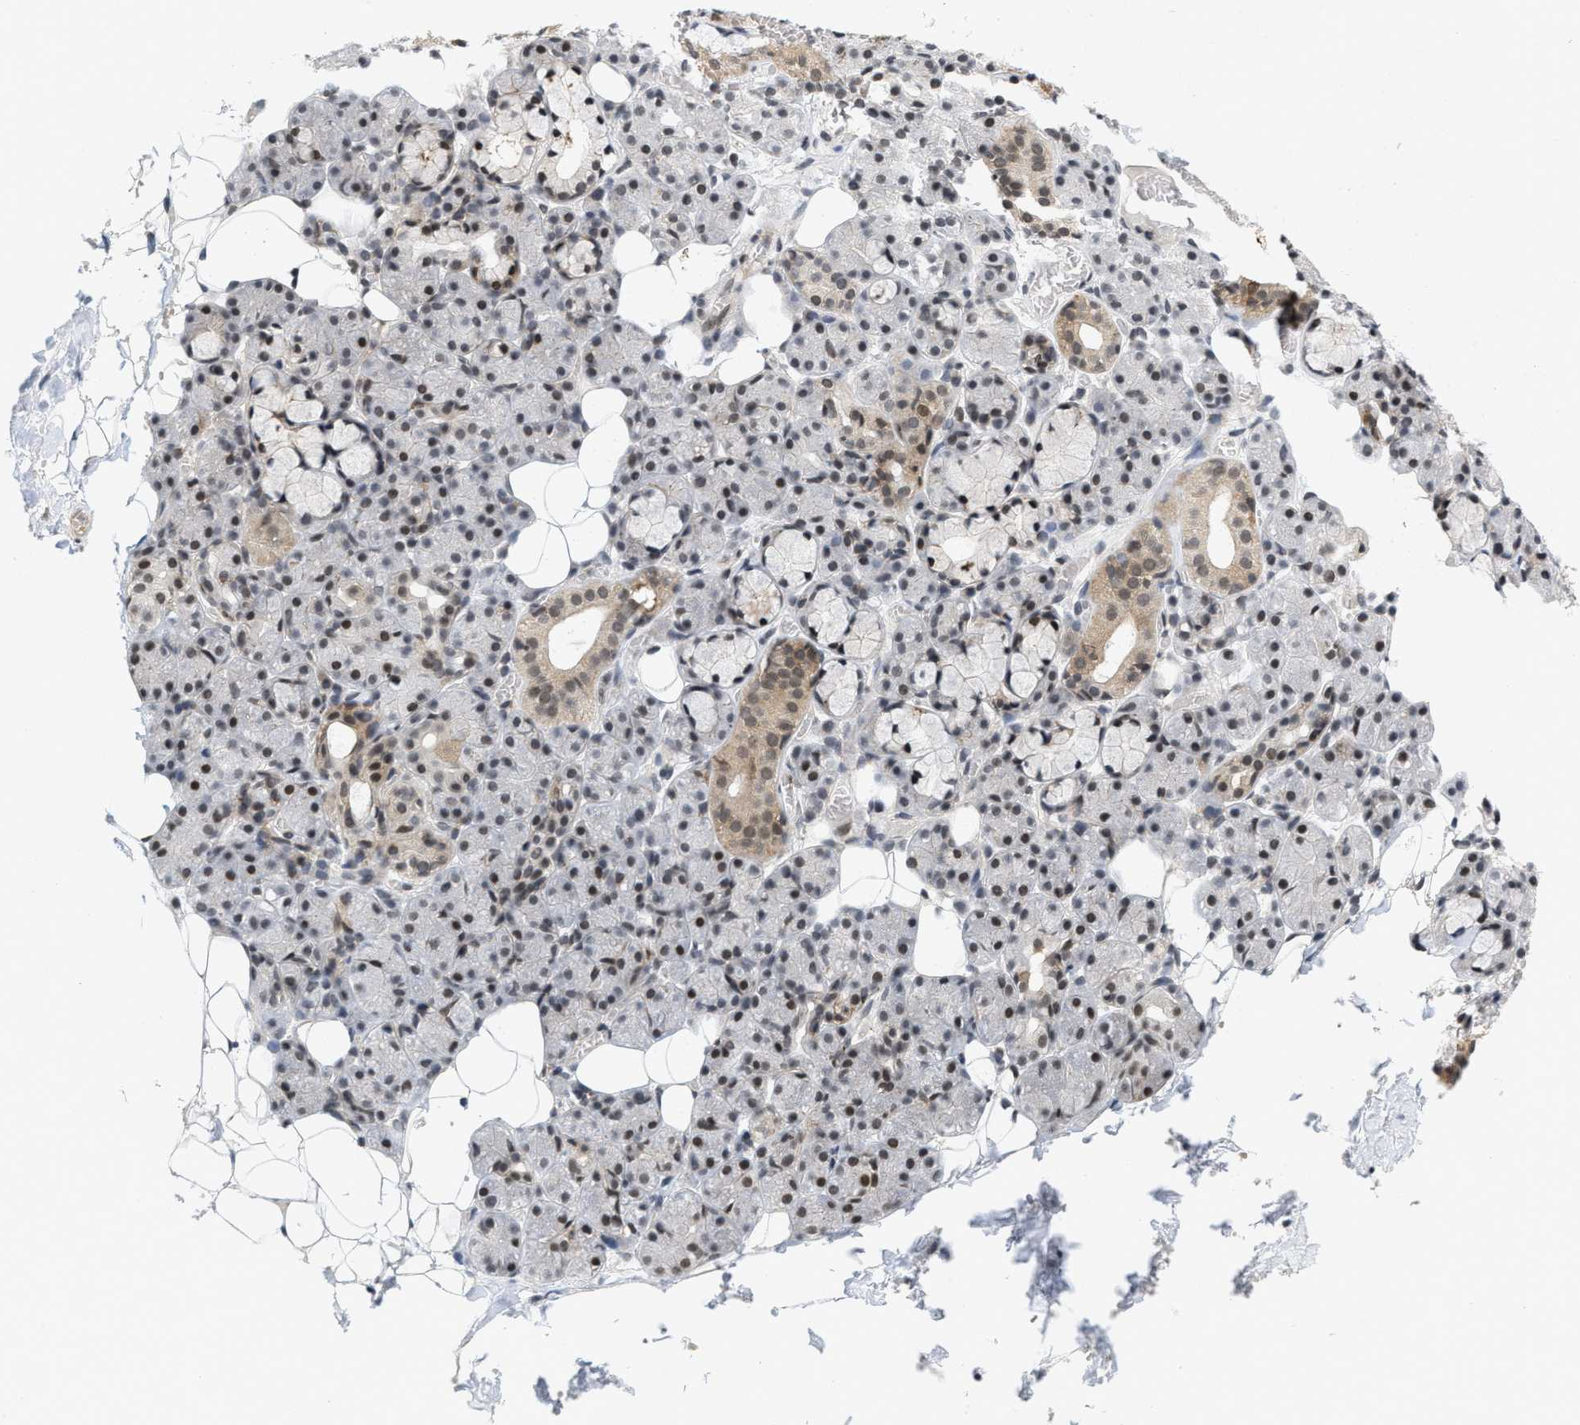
{"staining": {"intensity": "strong", "quantity": ">75%", "location": "cytoplasmic/membranous,nuclear"}, "tissue": "salivary gland", "cell_type": "Glandular cells", "image_type": "normal", "snomed": [{"axis": "morphology", "description": "Normal tissue, NOS"}, {"axis": "topography", "description": "Salivary gland"}], "caption": "Strong cytoplasmic/membranous,nuclear protein expression is identified in approximately >75% of glandular cells in salivary gland.", "gene": "ANKRD6", "patient": {"sex": "male", "age": 63}}